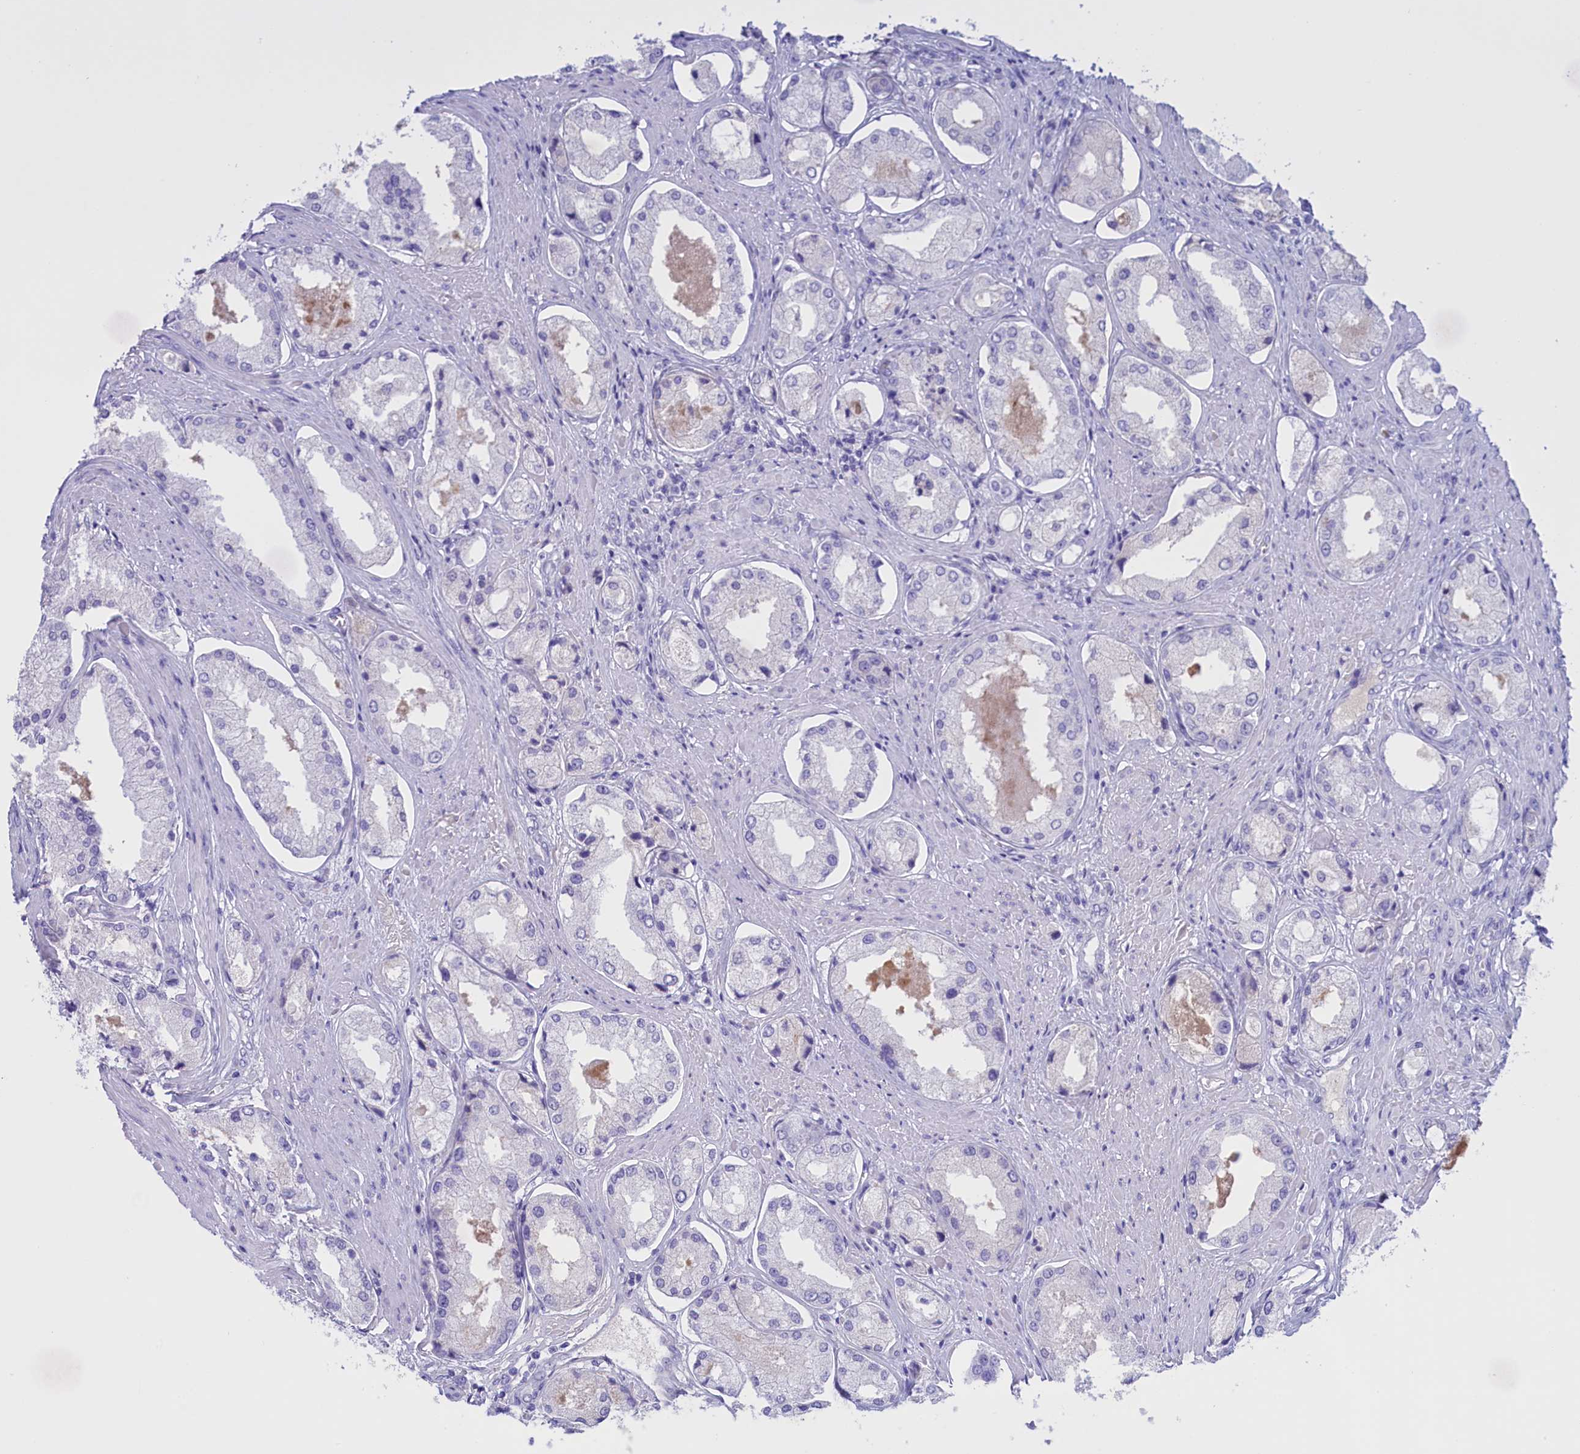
{"staining": {"intensity": "negative", "quantity": "none", "location": "none"}, "tissue": "prostate cancer", "cell_type": "Tumor cells", "image_type": "cancer", "snomed": [{"axis": "morphology", "description": "Adenocarcinoma, Low grade"}, {"axis": "topography", "description": "Prostate"}], "caption": "A photomicrograph of low-grade adenocarcinoma (prostate) stained for a protein reveals no brown staining in tumor cells. The staining is performed using DAB (3,3'-diaminobenzidine) brown chromogen with nuclei counter-stained in using hematoxylin.", "gene": "PROK2", "patient": {"sex": "male", "age": 68}}